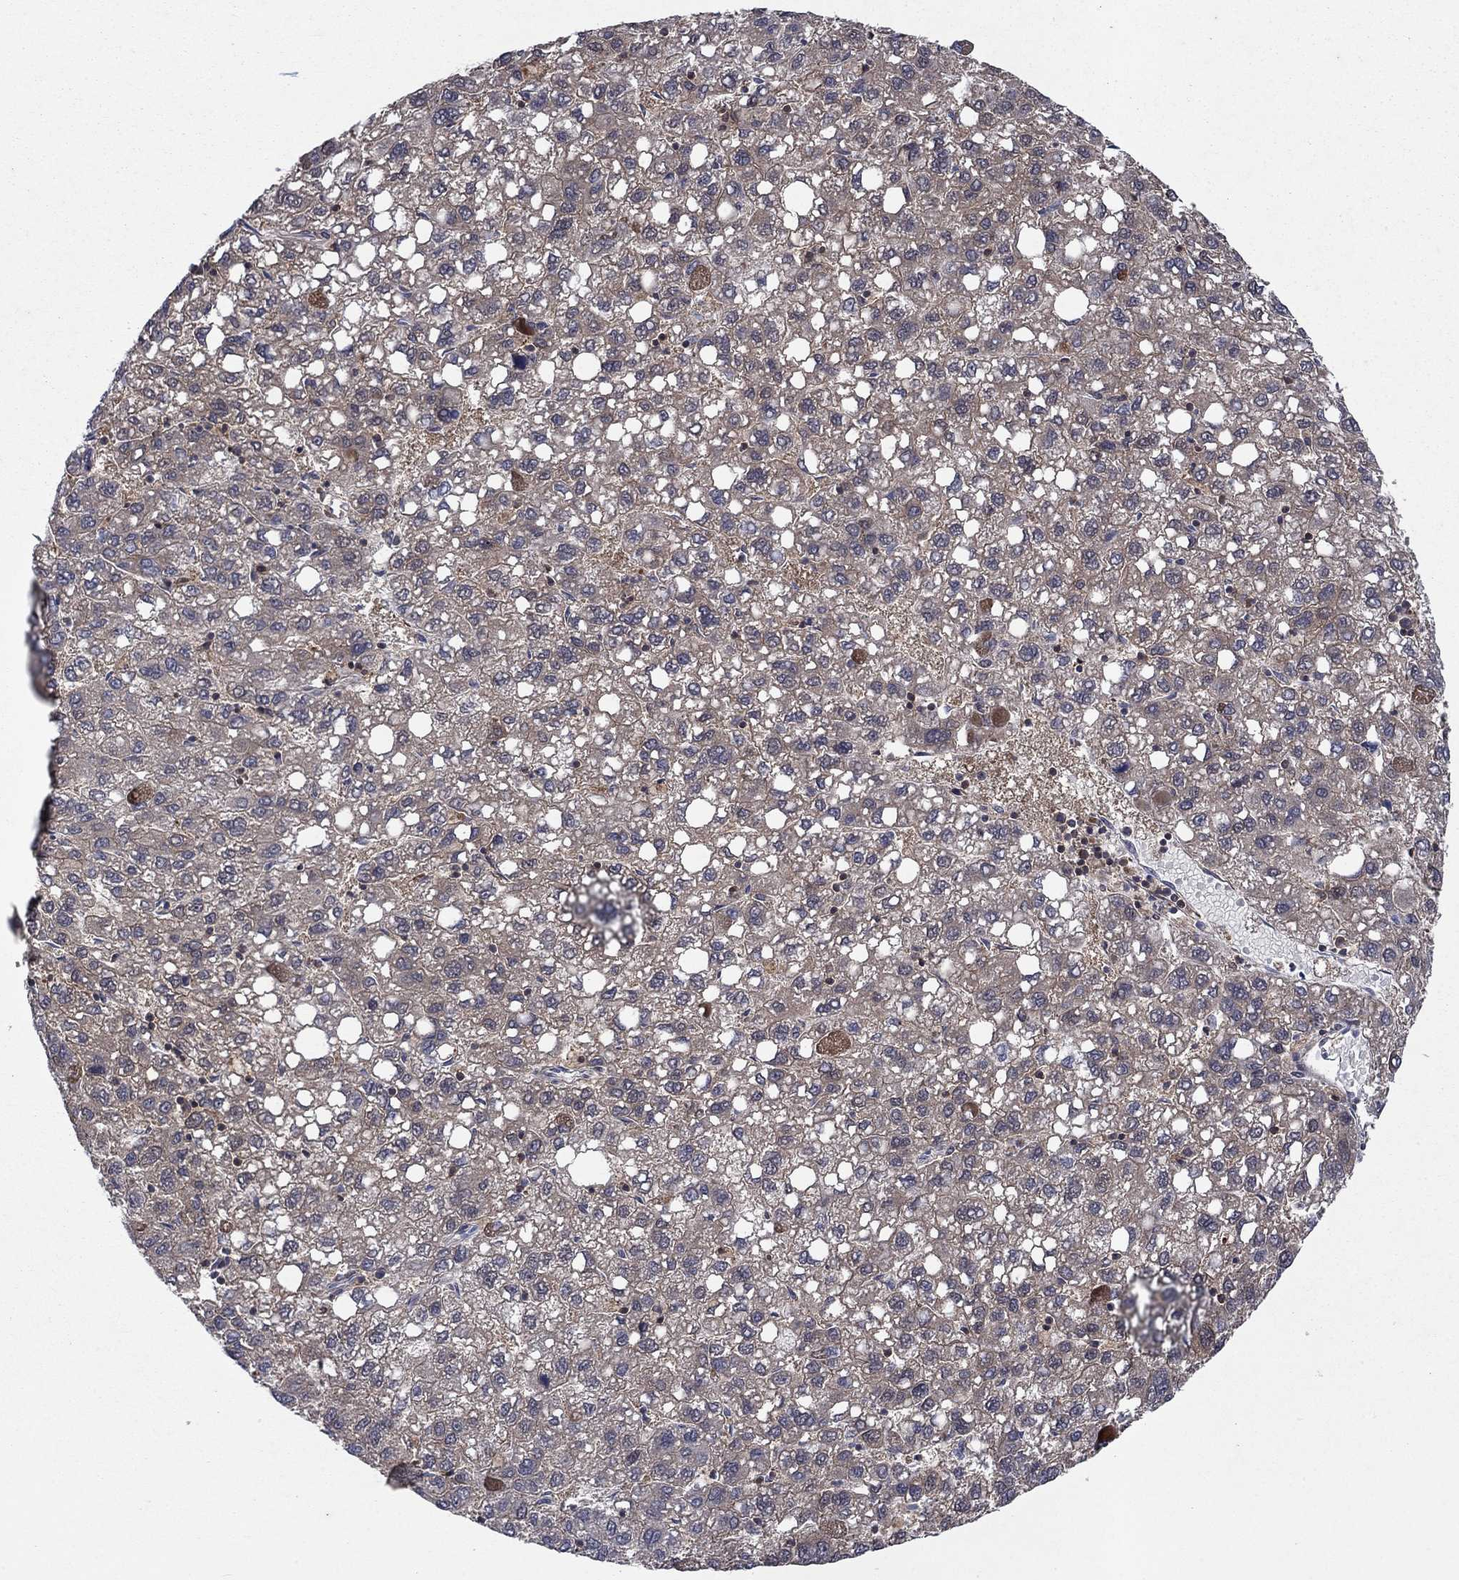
{"staining": {"intensity": "negative", "quantity": "none", "location": "none"}, "tissue": "liver cancer", "cell_type": "Tumor cells", "image_type": "cancer", "snomed": [{"axis": "morphology", "description": "Carcinoma, Hepatocellular, NOS"}, {"axis": "topography", "description": "Liver"}], "caption": "The immunohistochemistry (IHC) photomicrograph has no significant staining in tumor cells of hepatocellular carcinoma (liver) tissue.", "gene": "IAH1", "patient": {"sex": "female", "age": 82}}